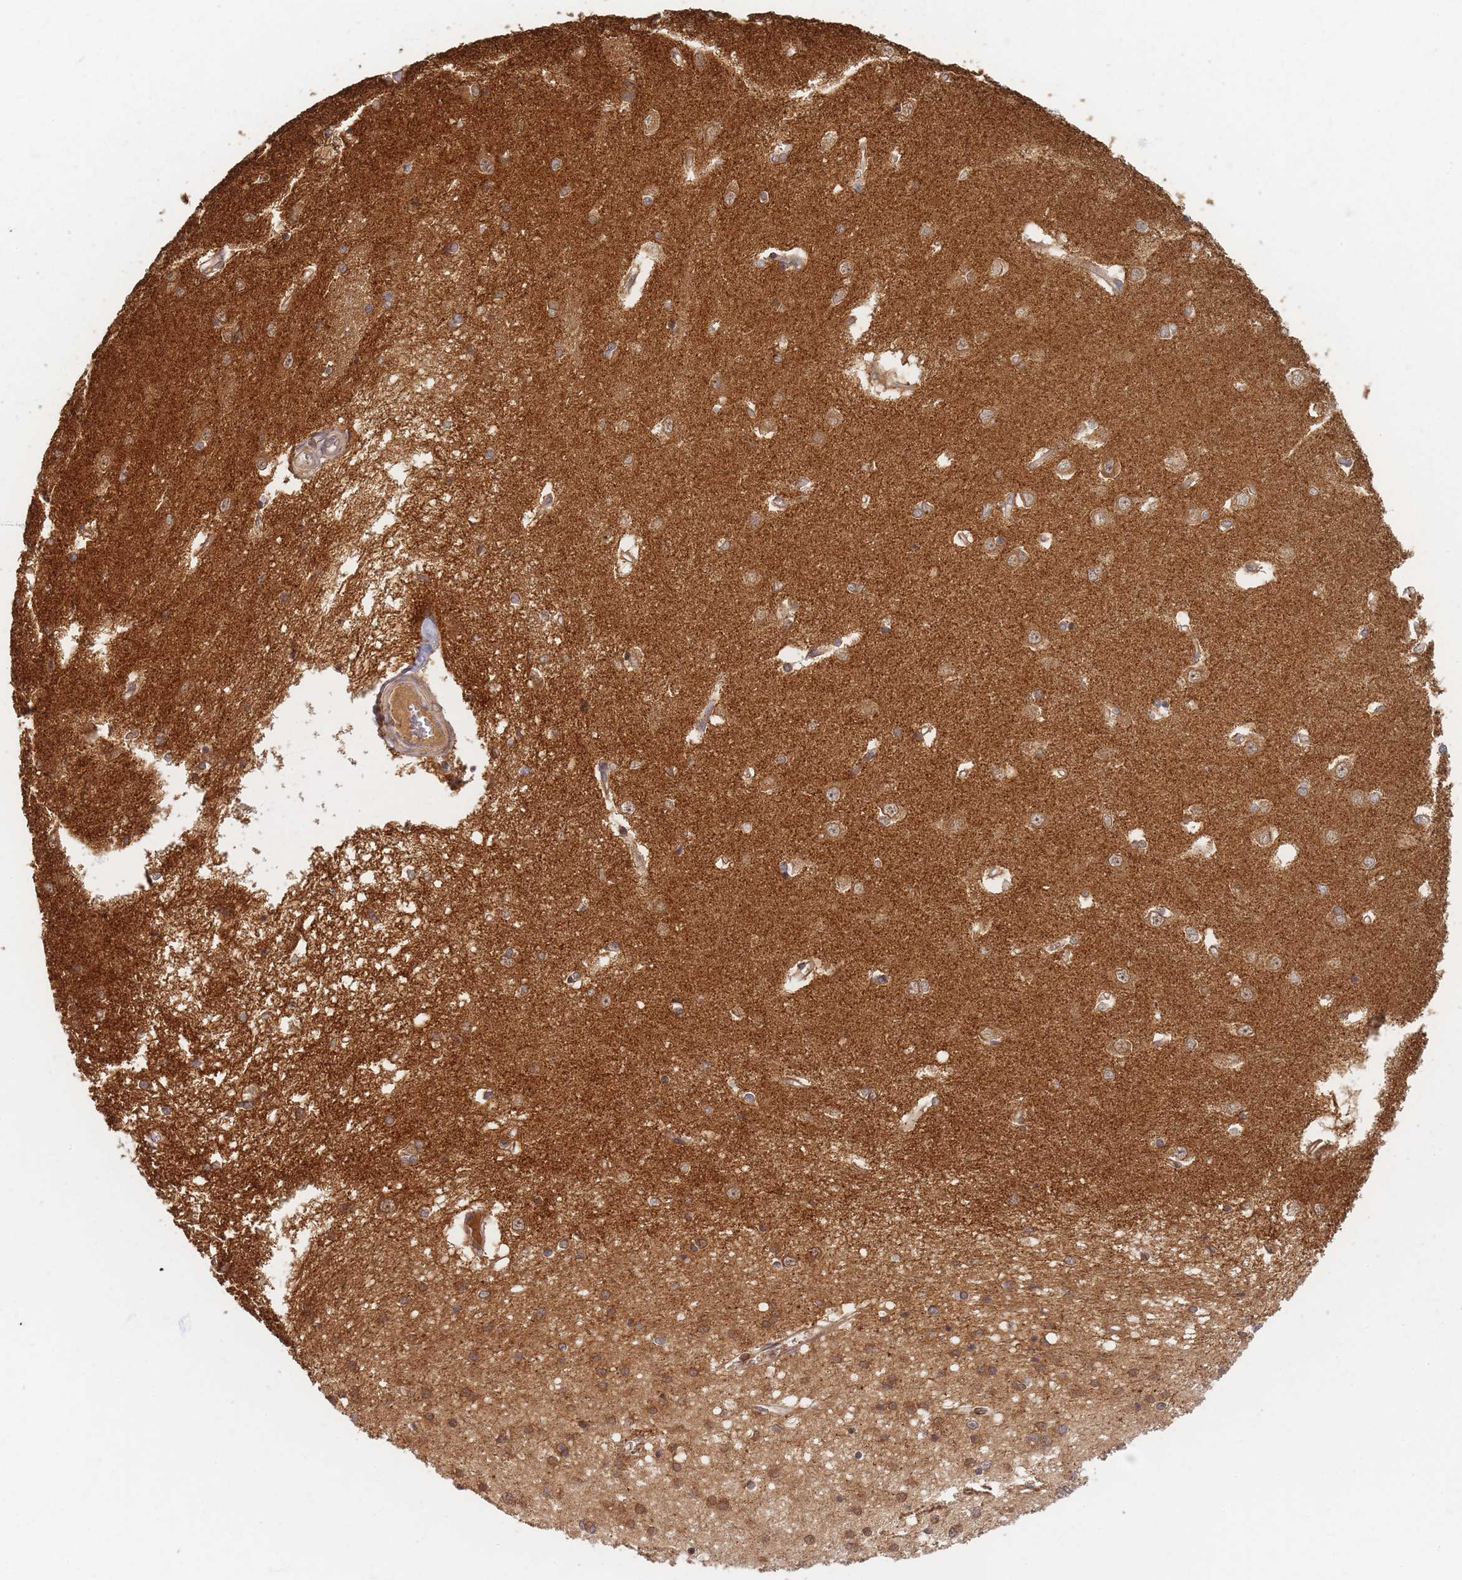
{"staining": {"intensity": "strong", "quantity": ">75%", "location": "cytoplasmic/membranous"}, "tissue": "caudate", "cell_type": "Glial cells", "image_type": "normal", "snomed": [{"axis": "morphology", "description": "Normal tissue, NOS"}, {"axis": "topography", "description": "Lateral ventricle wall"}], "caption": "Human caudate stained for a protein (brown) displays strong cytoplasmic/membranous positive staining in about >75% of glial cells.", "gene": "RADX", "patient": {"sex": "male", "age": 37}}